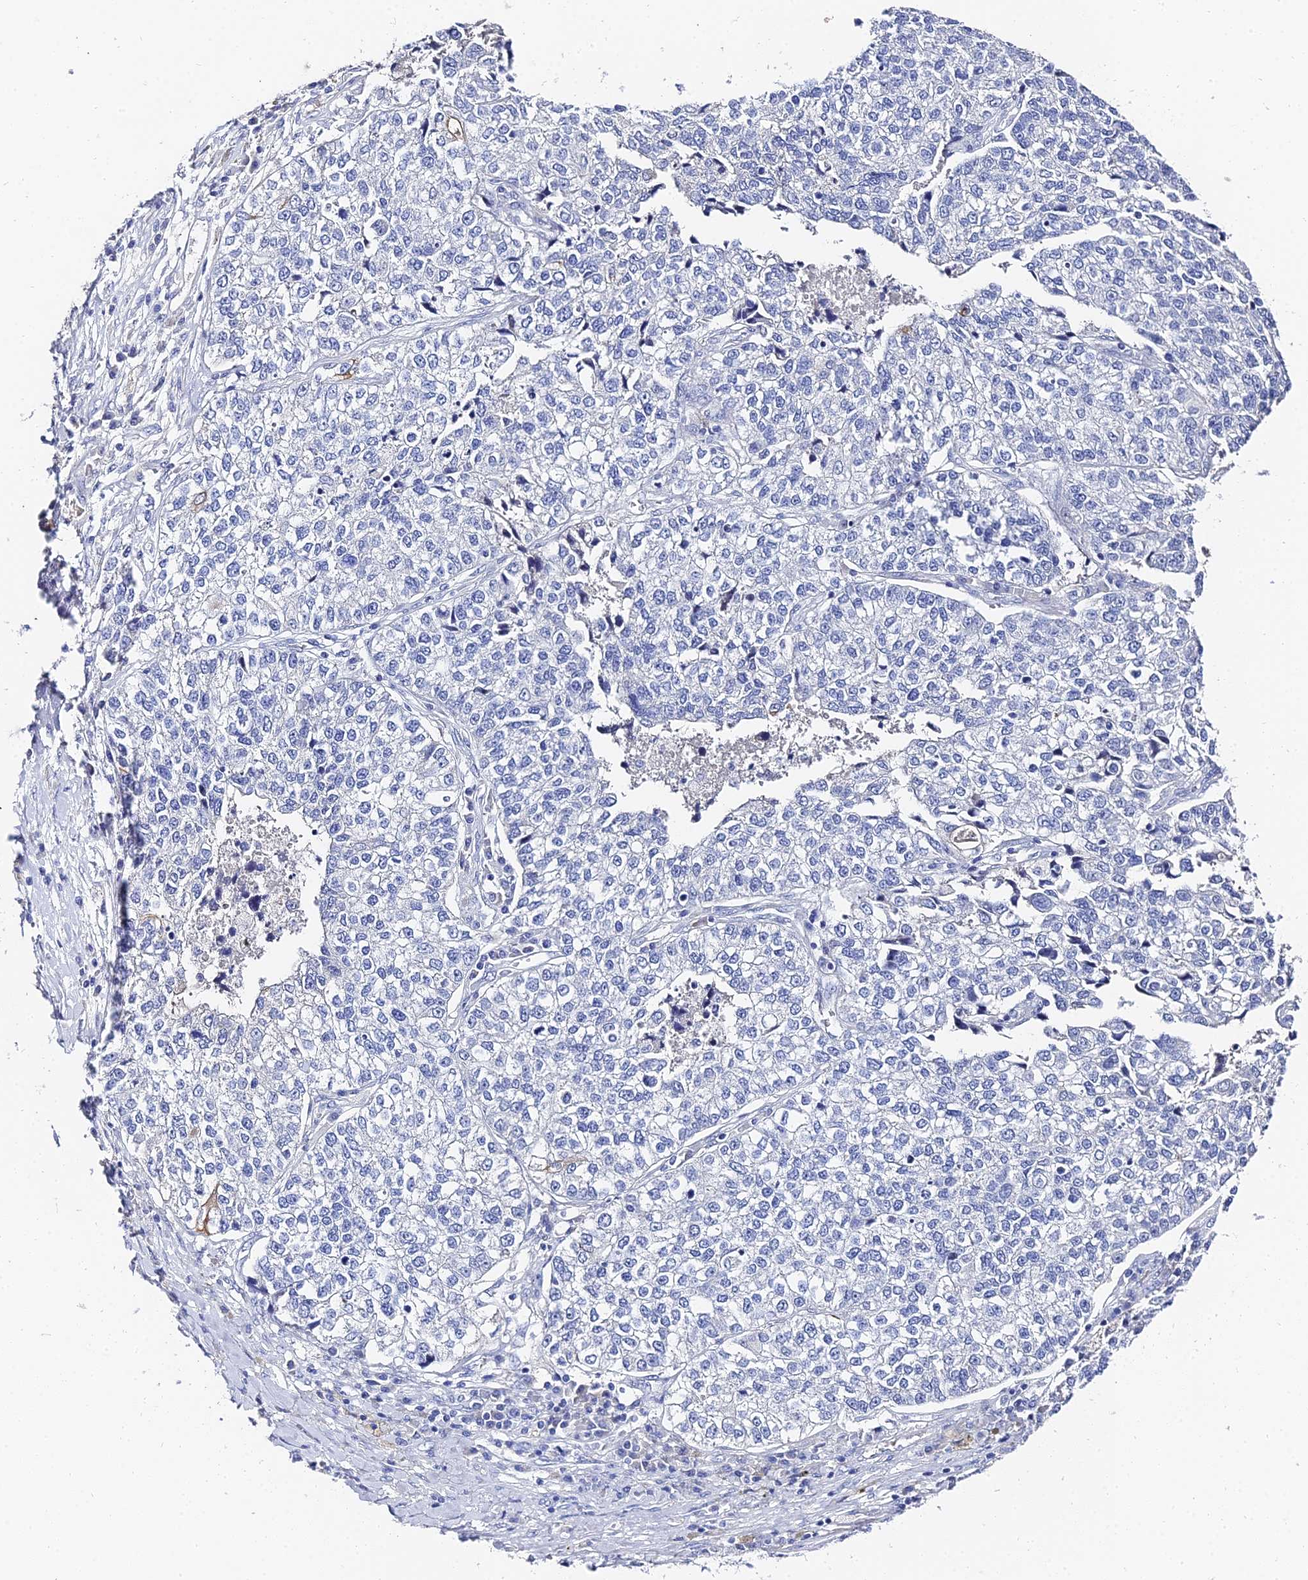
{"staining": {"intensity": "strong", "quantity": "<25%", "location": "cytoplasmic/membranous"}, "tissue": "lung cancer", "cell_type": "Tumor cells", "image_type": "cancer", "snomed": [{"axis": "morphology", "description": "Adenocarcinoma, NOS"}, {"axis": "topography", "description": "Lung"}], "caption": "Brown immunohistochemical staining in human lung adenocarcinoma displays strong cytoplasmic/membranous positivity in approximately <25% of tumor cells.", "gene": "KRT17", "patient": {"sex": "male", "age": 49}}